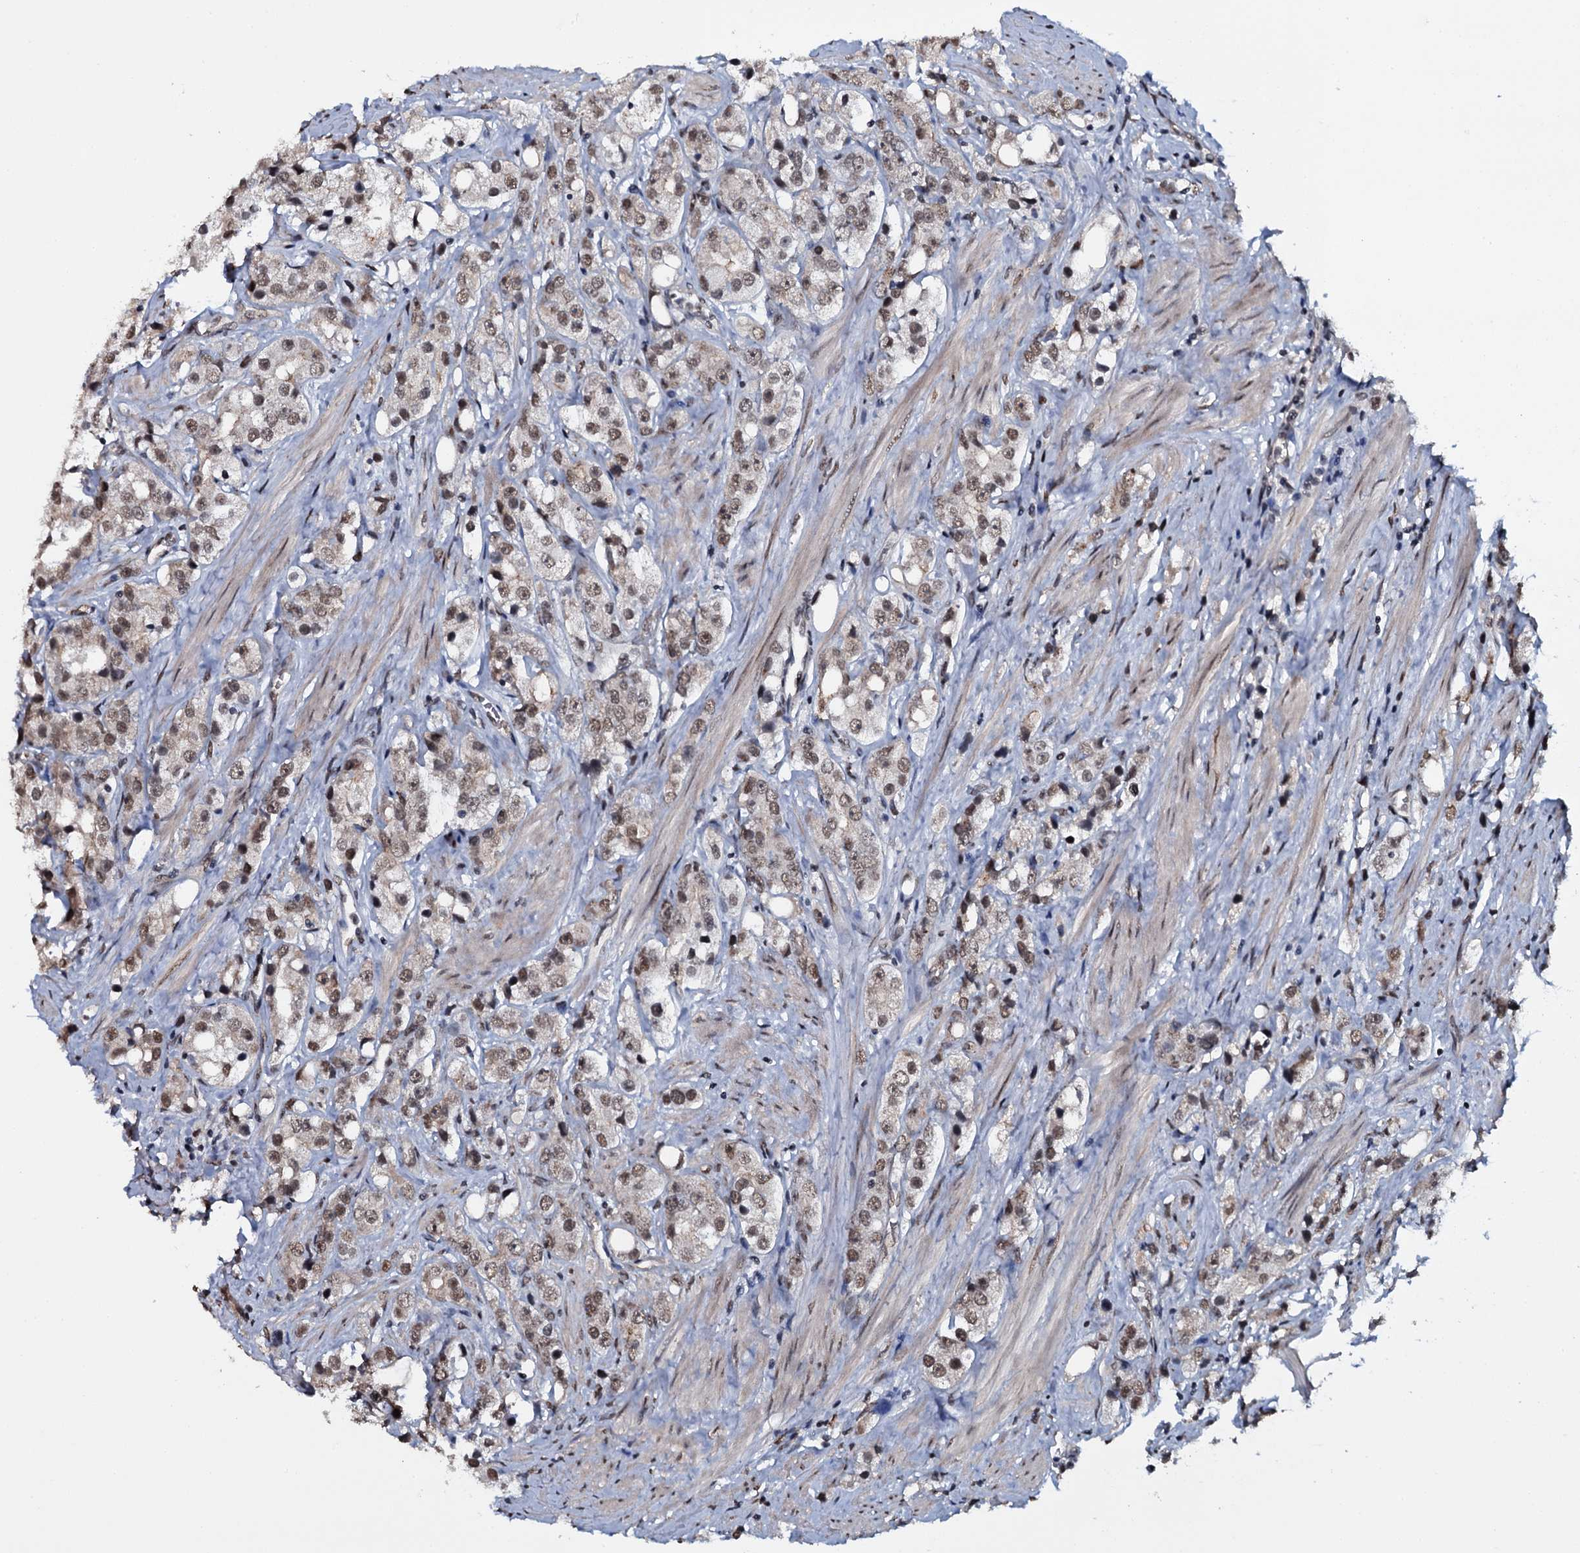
{"staining": {"intensity": "weak", "quantity": ">75%", "location": "nuclear"}, "tissue": "prostate cancer", "cell_type": "Tumor cells", "image_type": "cancer", "snomed": [{"axis": "morphology", "description": "Adenocarcinoma, NOS"}, {"axis": "topography", "description": "Prostate"}], "caption": "Approximately >75% of tumor cells in prostate adenocarcinoma show weak nuclear protein positivity as visualized by brown immunohistochemical staining.", "gene": "SH2D4B", "patient": {"sex": "male", "age": 79}}